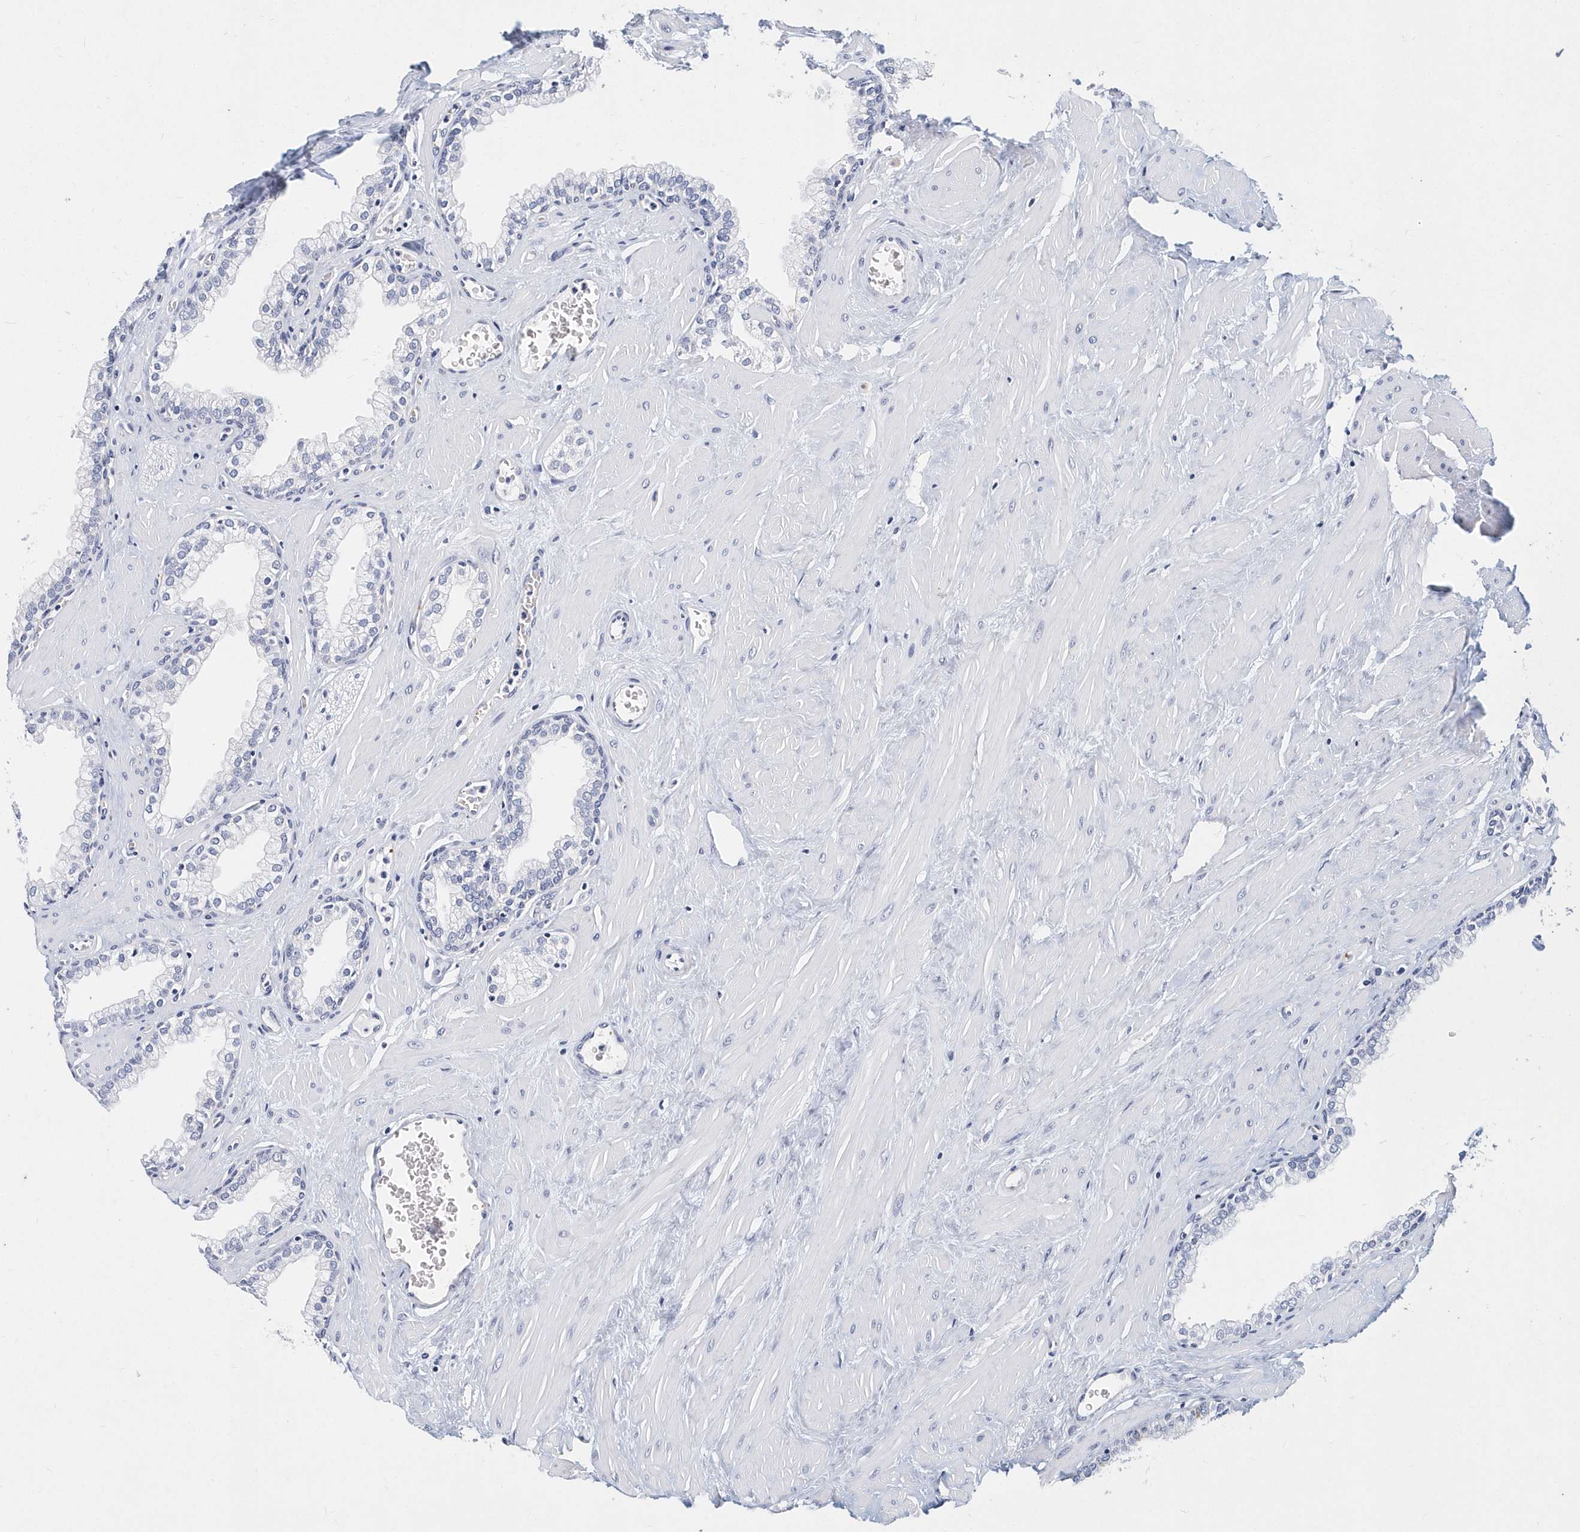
{"staining": {"intensity": "negative", "quantity": "none", "location": "none"}, "tissue": "prostate", "cell_type": "Glandular cells", "image_type": "normal", "snomed": [{"axis": "morphology", "description": "Normal tissue, NOS"}, {"axis": "morphology", "description": "Urothelial carcinoma, Low grade"}, {"axis": "topography", "description": "Urinary bladder"}, {"axis": "topography", "description": "Prostate"}], "caption": "The photomicrograph demonstrates no significant expression in glandular cells of prostate.", "gene": "ITGA2B", "patient": {"sex": "male", "age": 60}}